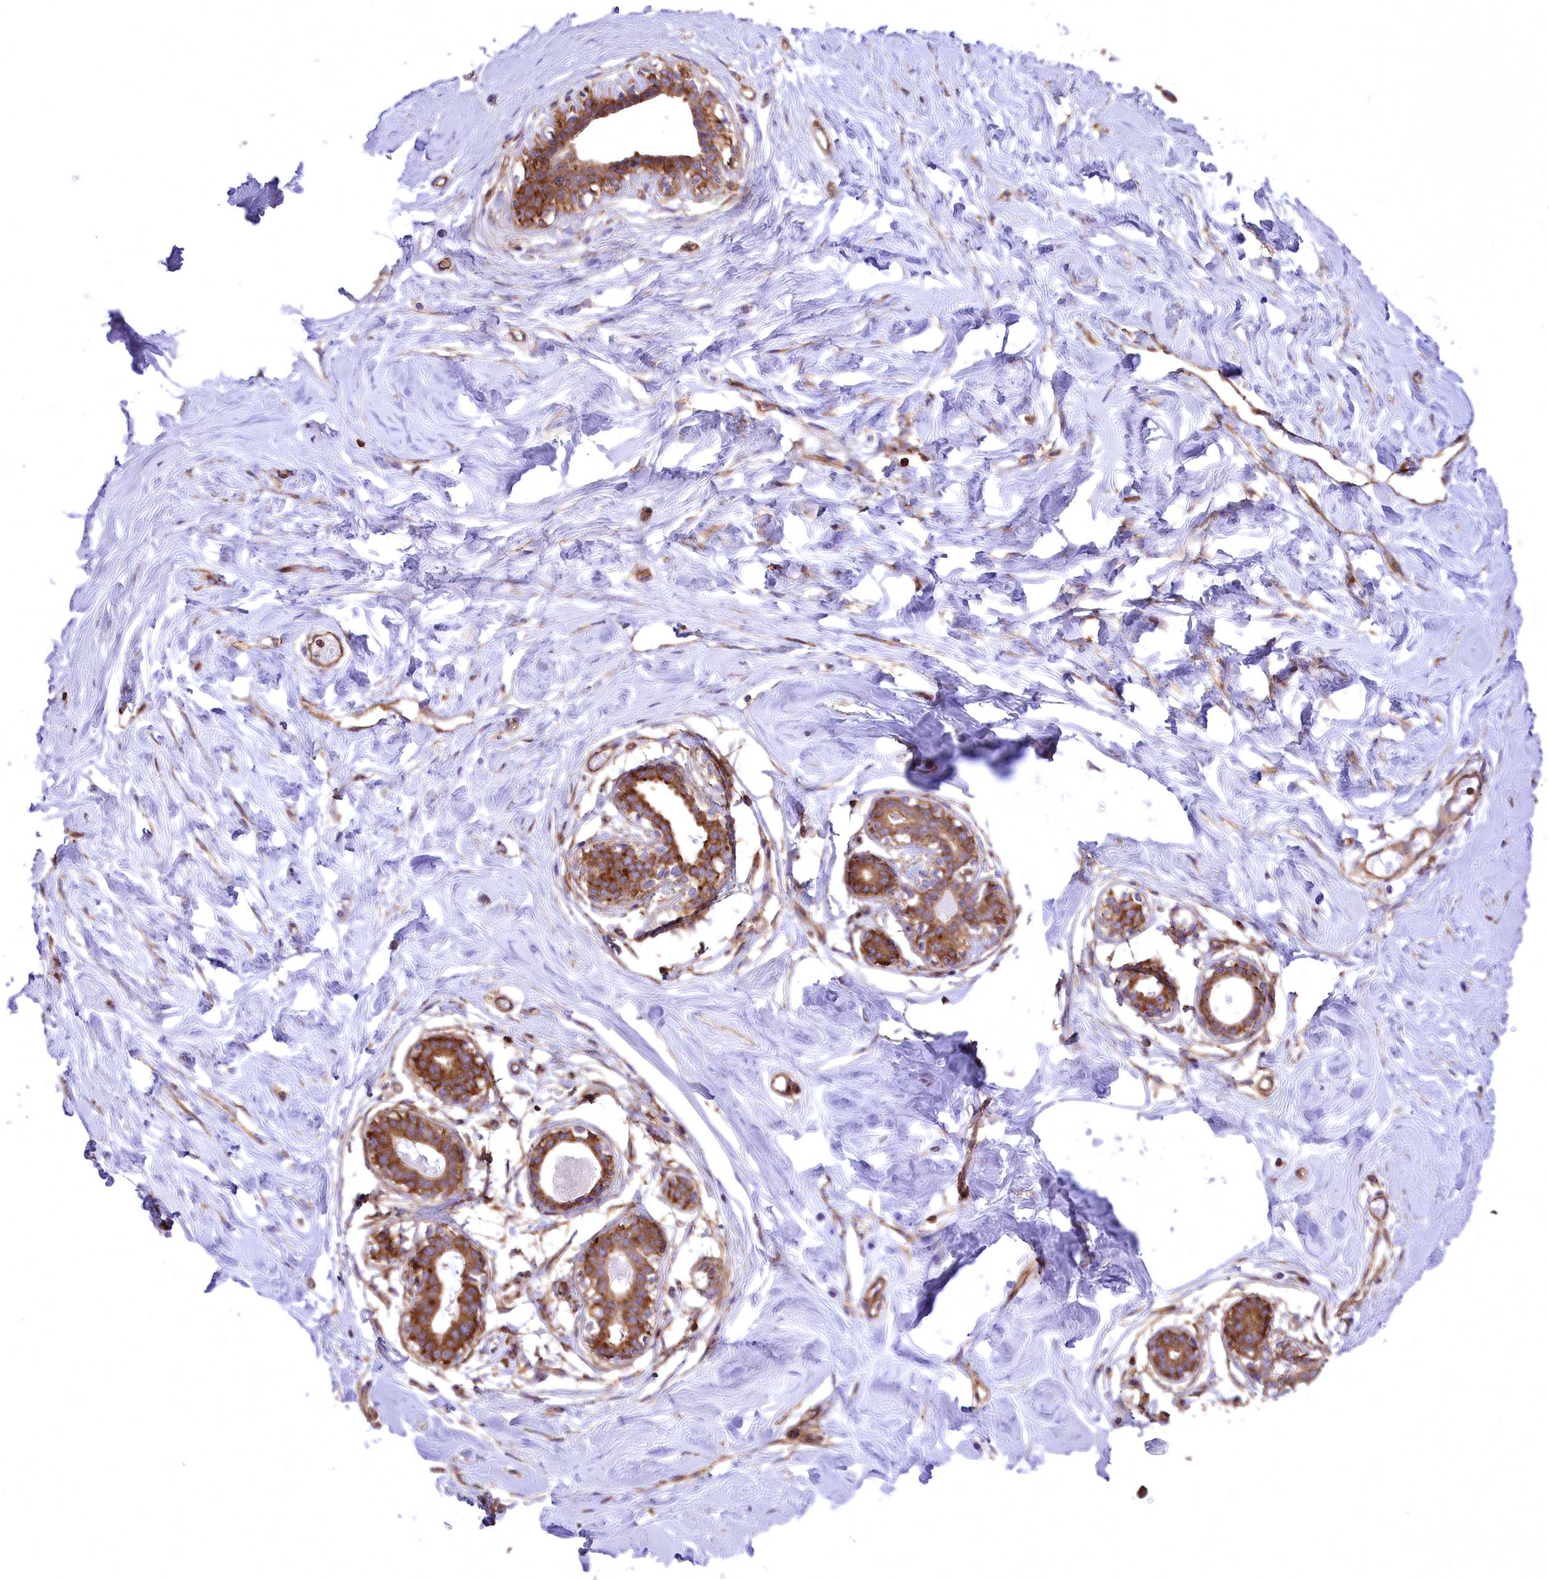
{"staining": {"intensity": "negative", "quantity": "none", "location": "none"}, "tissue": "breast", "cell_type": "Adipocytes", "image_type": "normal", "snomed": [{"axis": "morphology", "description": "Normal tissue, NOS"}, {"axis": "morphology", "description": "Adenoma, NOS"}, {"axis": "topography", "description": "Breast"}], "caption": "Adipocytes show no significant staining in unremarkable breast. The staining is performed using DAB brown chromogen with nuclei counter-stained in using hematoxylin.", "gene": "SEPTIN9", "patient": {"sex": "female", "age": 23}}